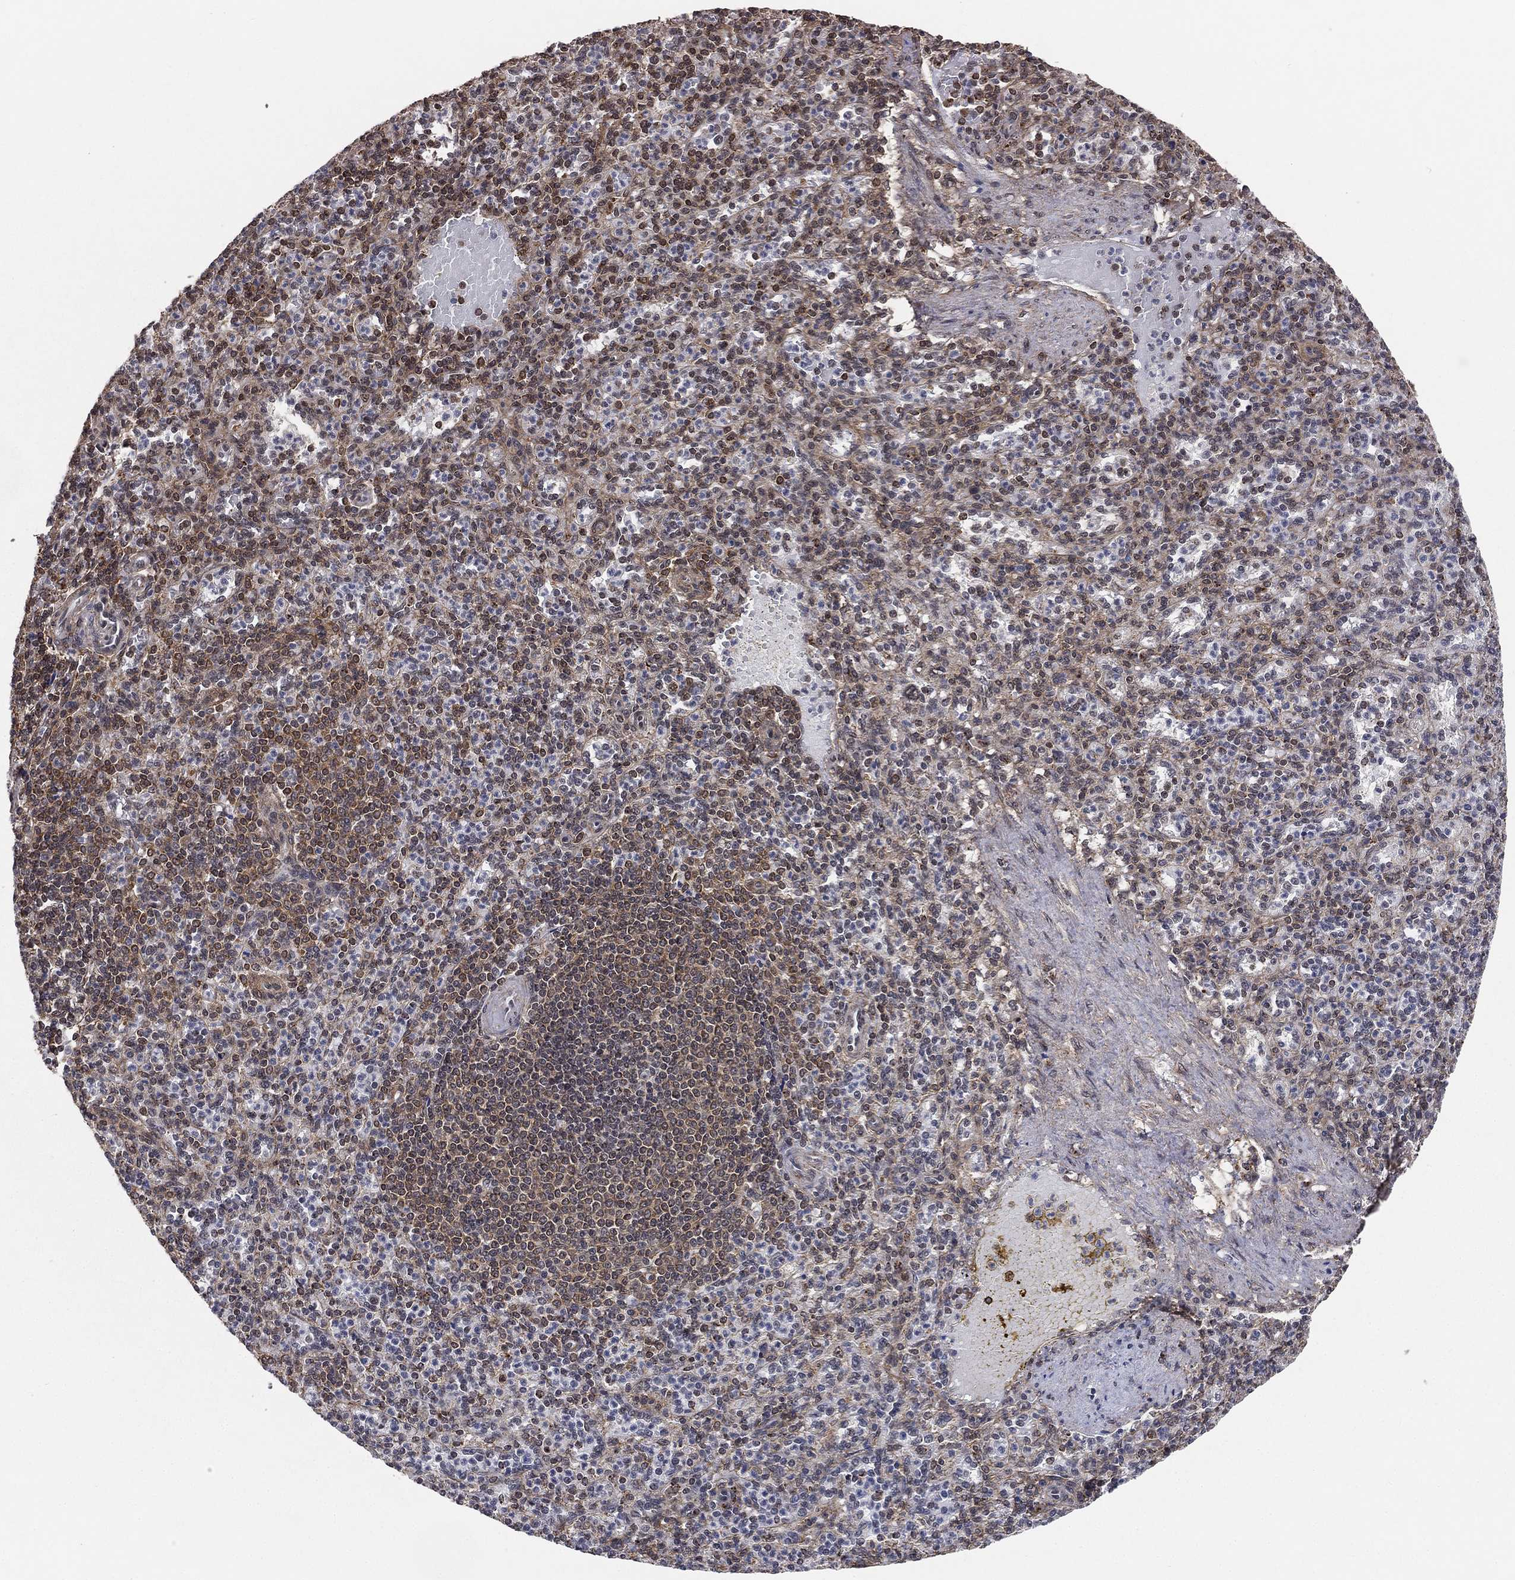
{"staining": {"intensity": "moderate", "quantity": "<25%", "location": "nuclear"}, "tissue": "spleen", "cell_type": "Cells in red pulp", "image_type": "normal", "snomed": [{"axis": "morphology", "description": "Normal tissue, NOS"}, {"axis": "topography", "description": "Spleen"}], "caption": "Protein expression analysis of benign spleen shows moderate nuclear expression in about <25% of cells in red pulp. The staining is performed using DAB brown chromogen to label protein expression. The nuclei are counter-stained blue using hematoxylin.", "gene": "RSRC2", "patient": {"sex": "female", "age": 74}}